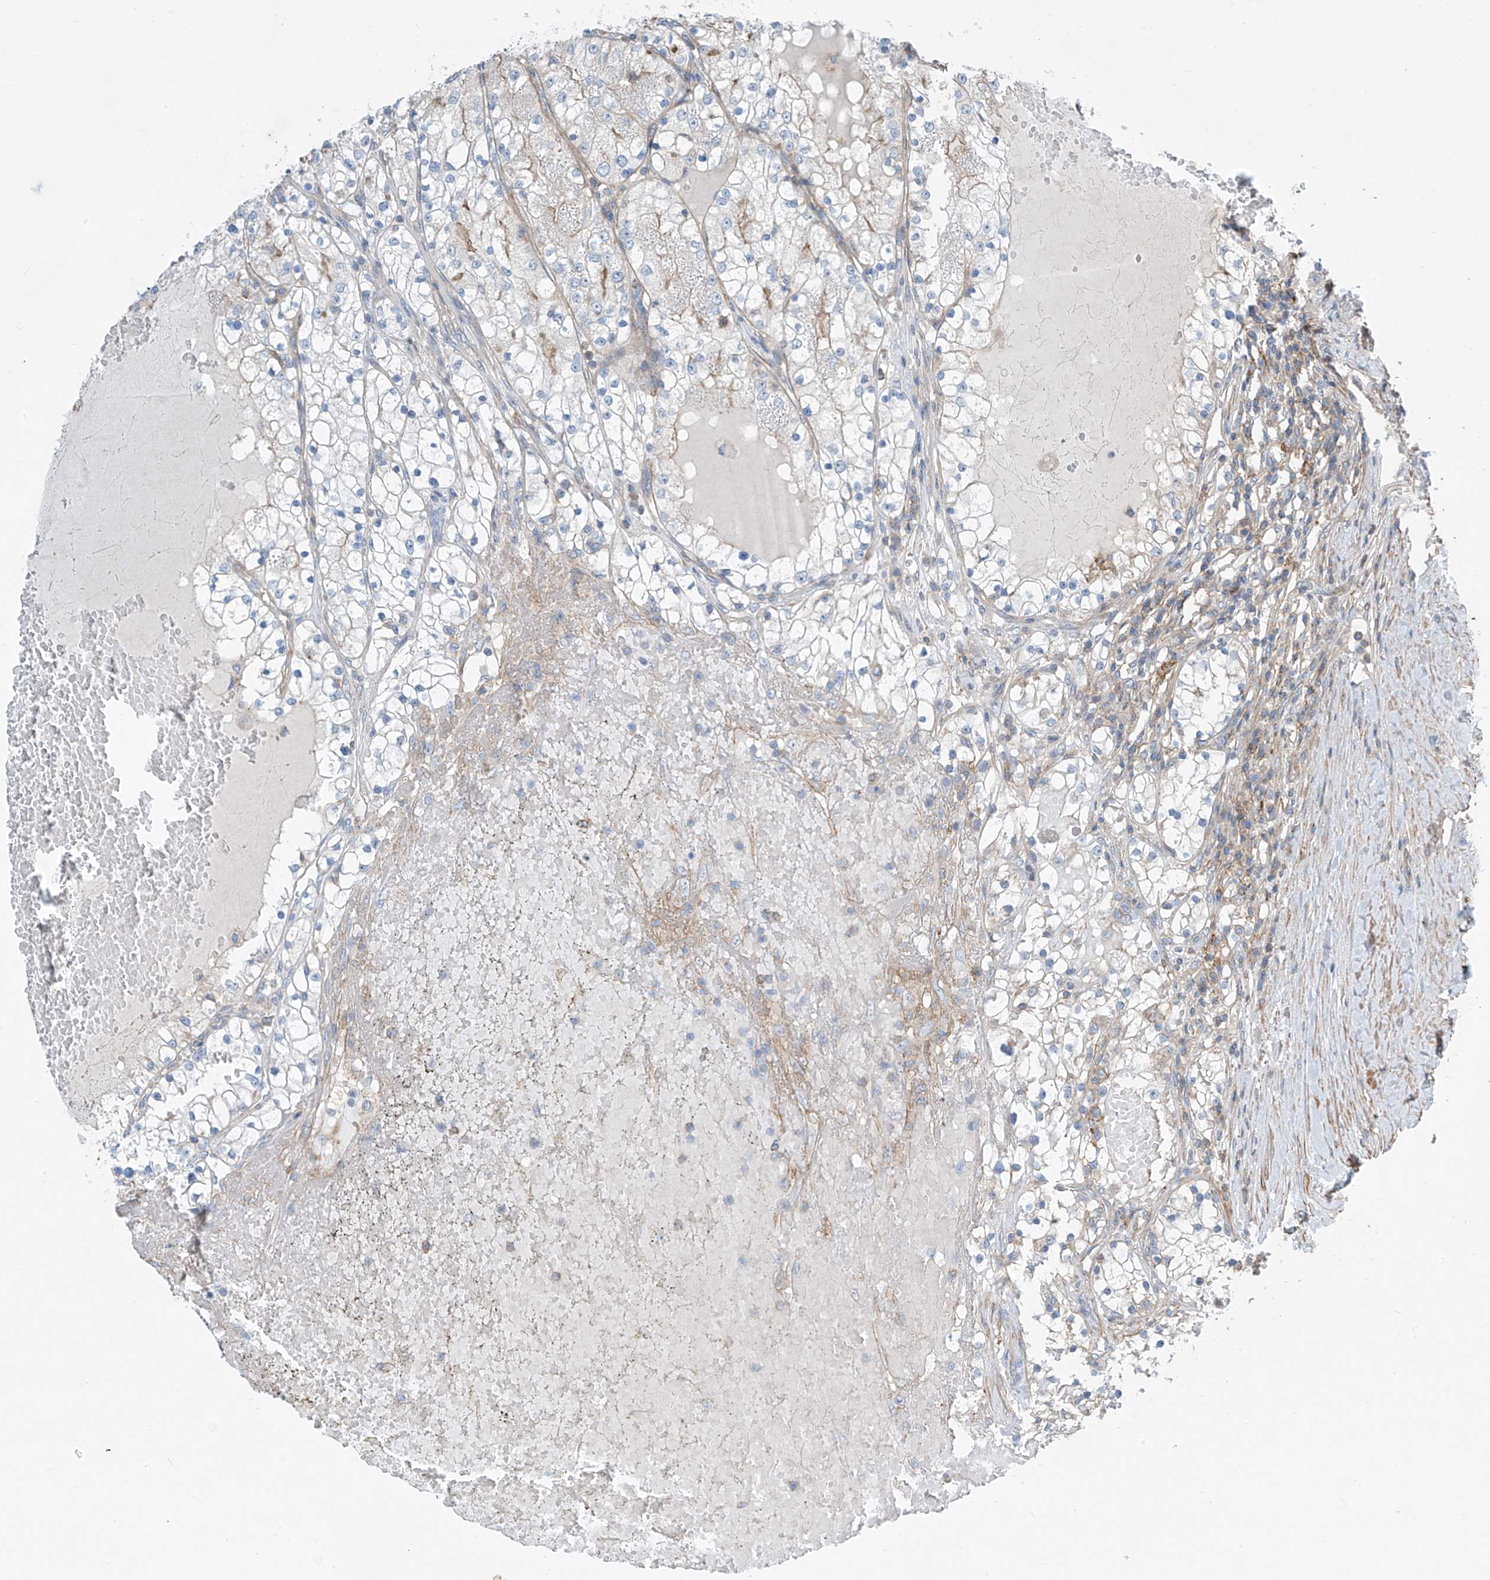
{"staining": {"intensity": "negative", "quantity": "none", "location": "none"}, "tissue": "renal cancer", "cell_type": "Tumor cells", "image_type": "cancer", "snomed": [{"axis": "morphology", "description": "Normal tissue, NOS"}, {"axis": "morphology", "description": "Adenocarcinoma, NOS"}, {"axis": "topography", "description": "Kidney"}], "caption": "IHC photomicrograph of neoplastic tissue: renal cancer stained with DAB reveals no significant protein positivity in tumor cells.", "gene": "SLC1A5", "patient": {"sex": "male", "age": 68}}